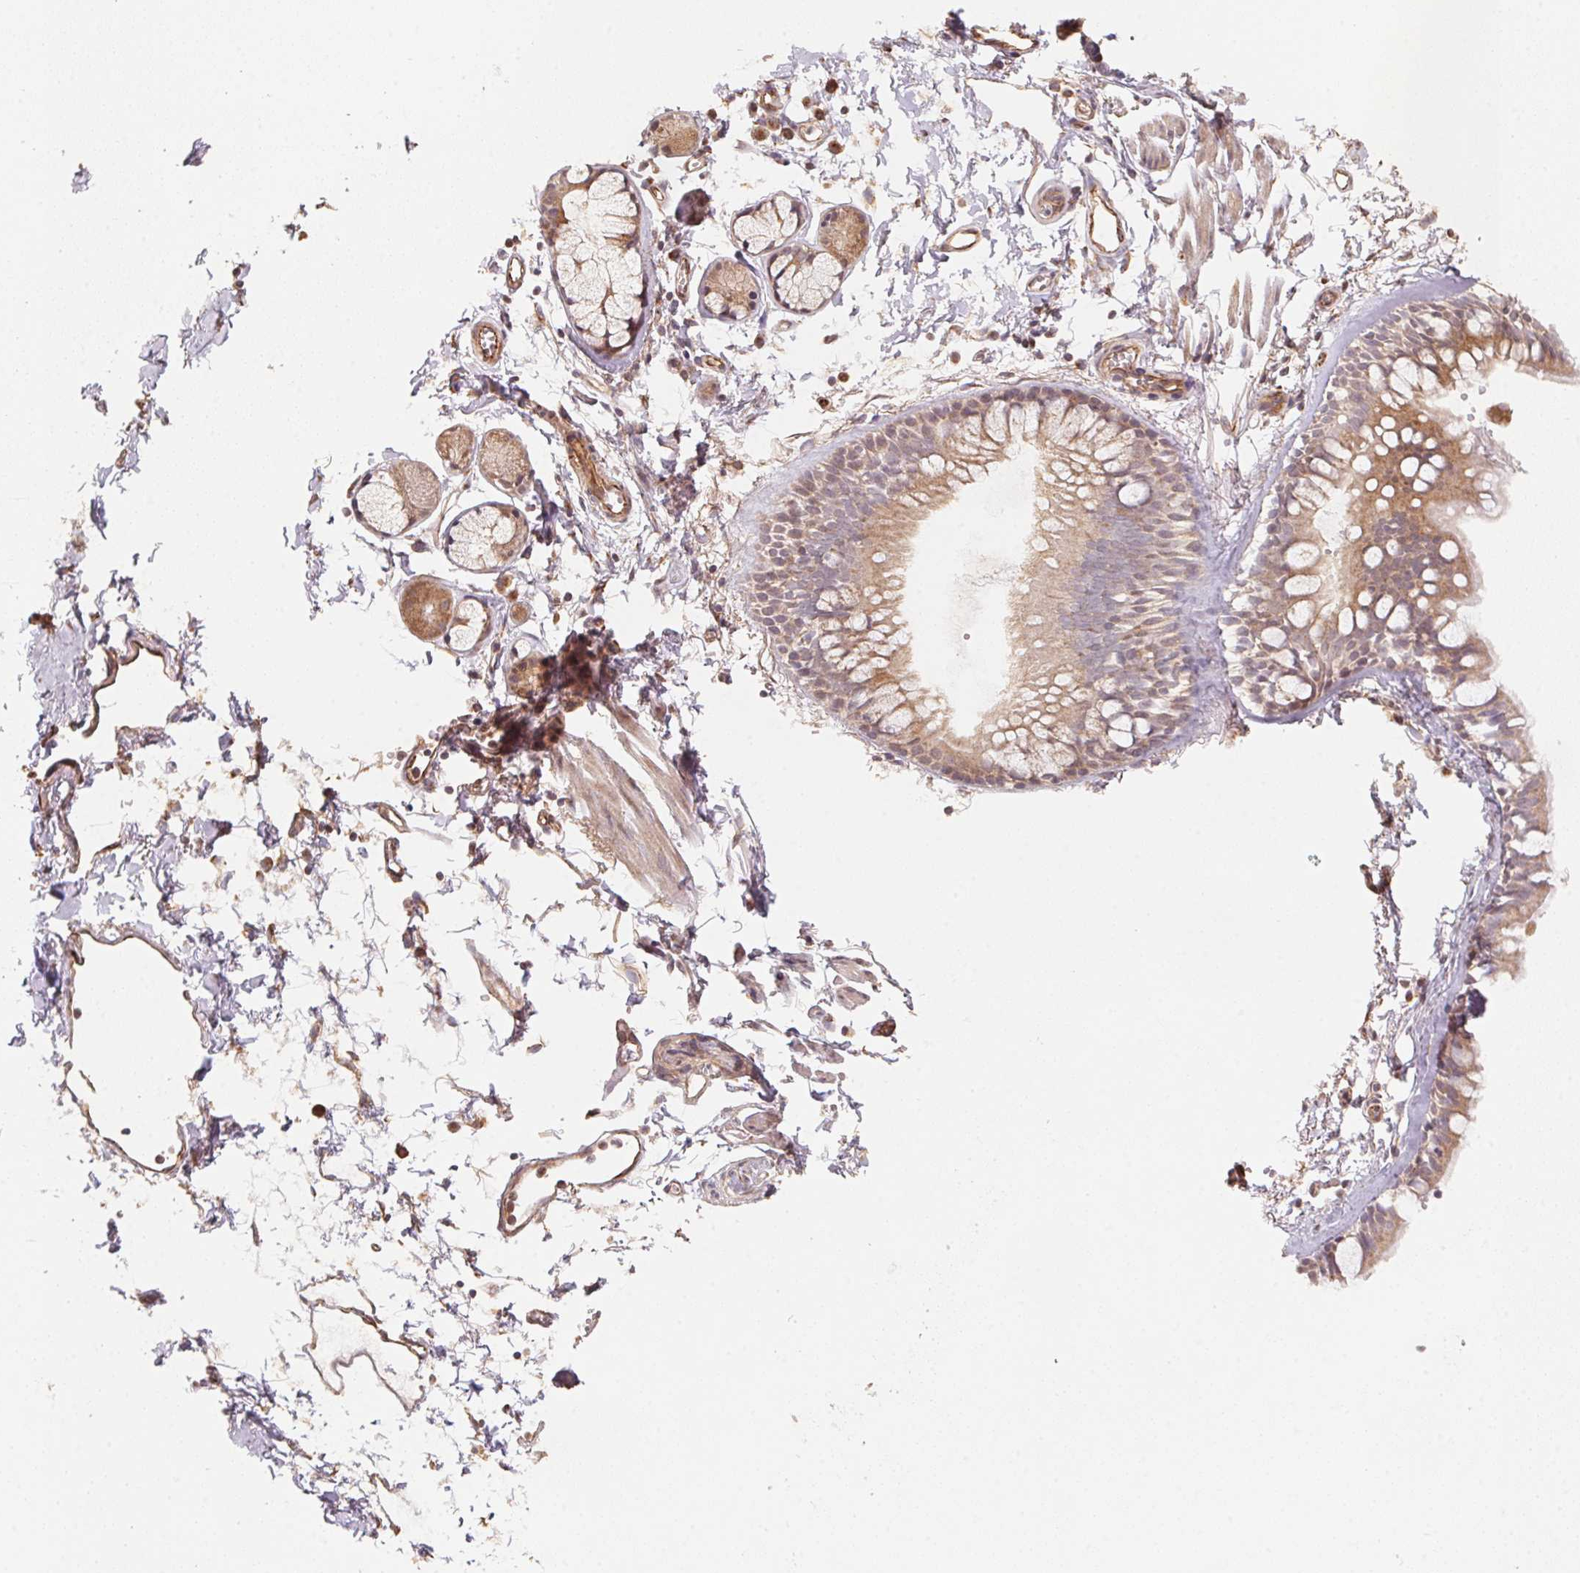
{"staining": {"intensity": "moderate", "quantity": ">75%", "location": "cytoplasmic/membranous"}, "tissue": "bronchus", "cell_type": "Respiratory epithelial cells", "image_type": "normal", "snomed": [{"axis": "morphology", "description": "Normal tissue, NOS"}, {"axis": "topography", "description": "Cartilage tissue"}, {"axis": "topography", "description": "Bronchus"}], "caption": "DAB (3,3'-diaminobenzidine) immunohistochemical staining of benign bronchus reveals moderate cytoplasmic/membranous protein positivity in approximately >75% of respiratory epithelial cells. The staining was performed using DAB (3,3'-diaminobenzidine) to visualize the protein expression in brown, while the nuclei were stained in blue with hematoxylin (Magnification: 20x).", "gene": "TSPAN12", "patient": {"sex": "female", "age": 59}}